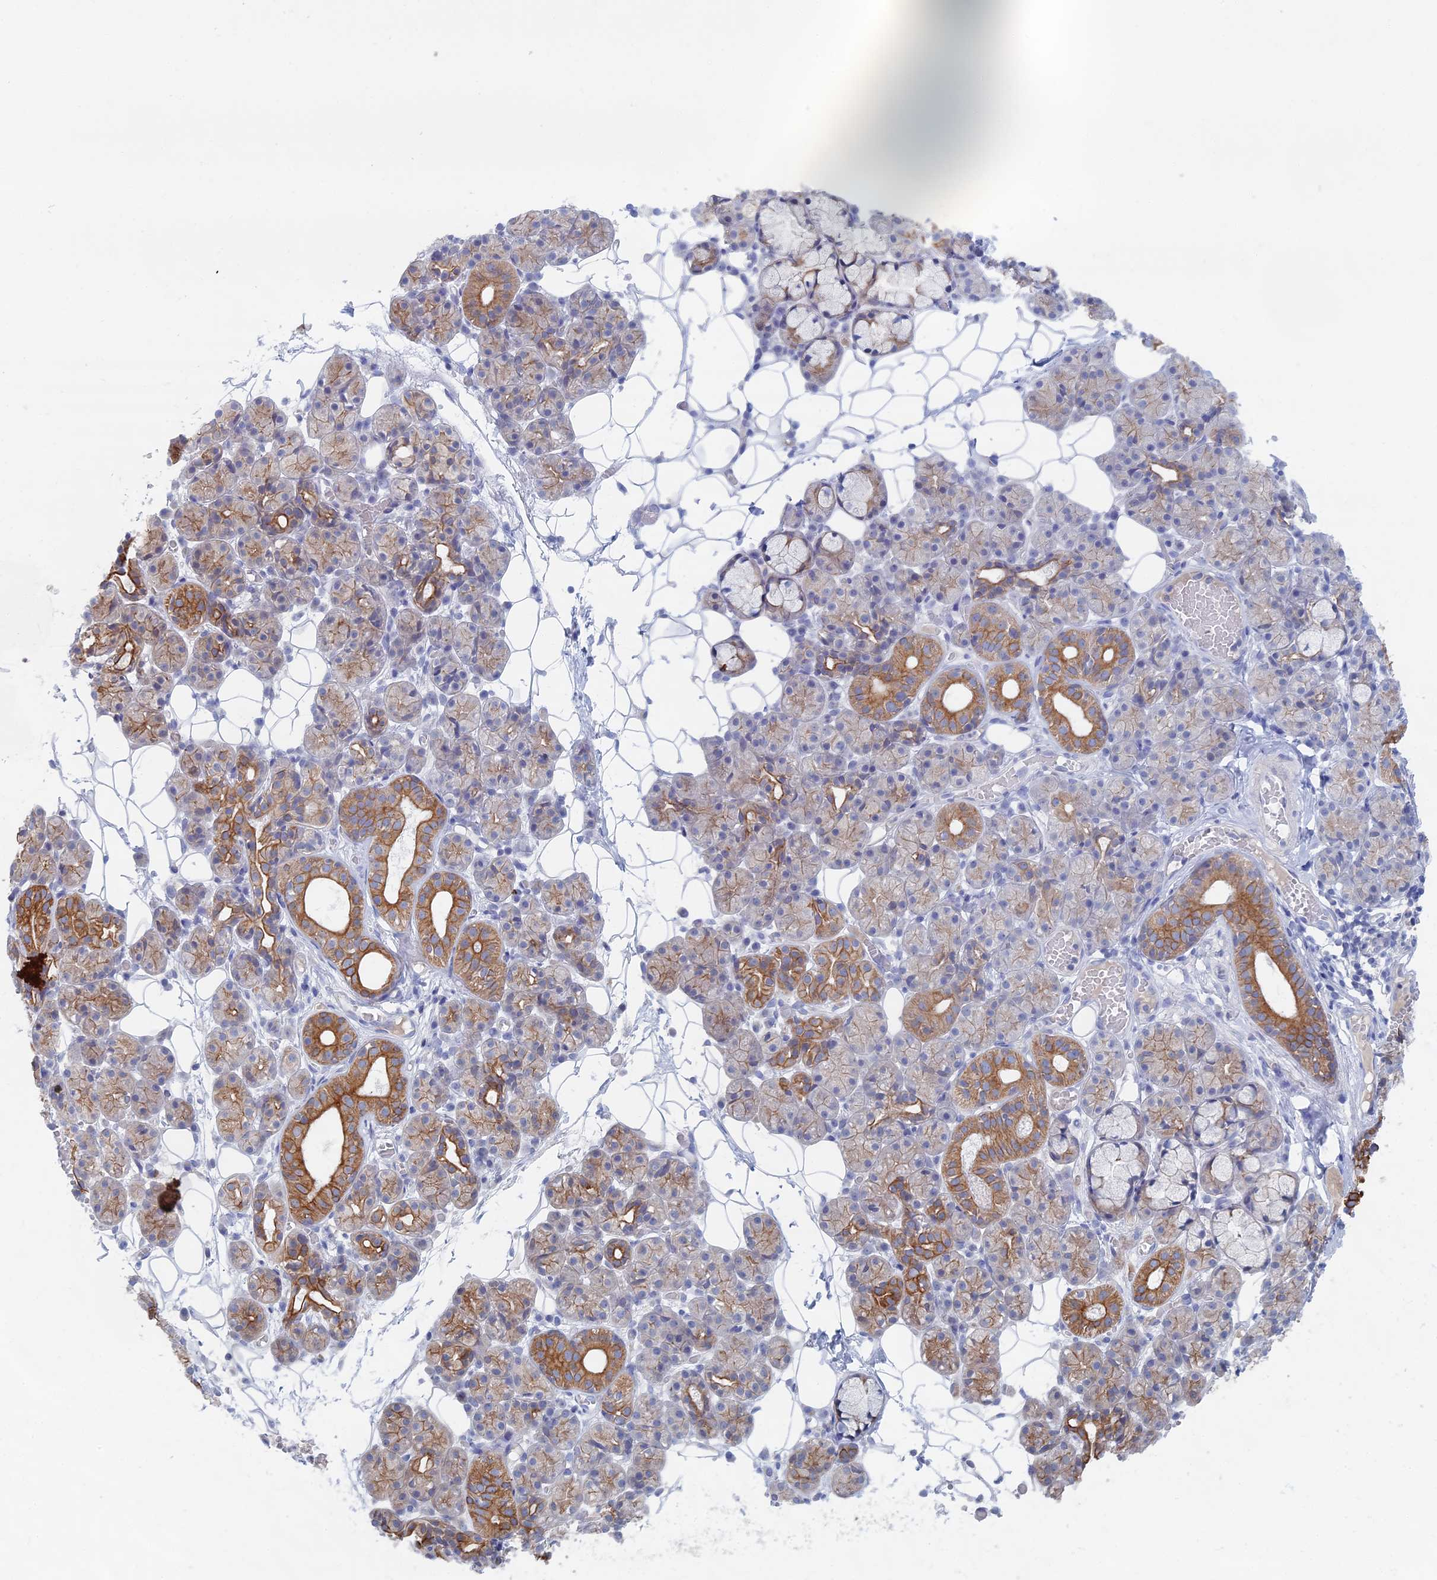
{"staining": {"intensity": "moderate", "quantity": "<25%", "location": "cytoplasmic/membranous"}, "tissue": "salivary gland", "cell_type": "Glandular cells", "image_type": "normal", "snomed": [{"axis": "morphology", "description": "Normal tissue, NOS"}, {"axis": "topography", "description": "Salivary gland"}], "caption": "IHC image of normal human salivary gland stained for a protein (brown), which reveals low levels of moderate cytoplasmic/membranous expression in about <25% of glandular cells.", "gene": "IL7", "patient": {"sex": "male", "age": 63}}